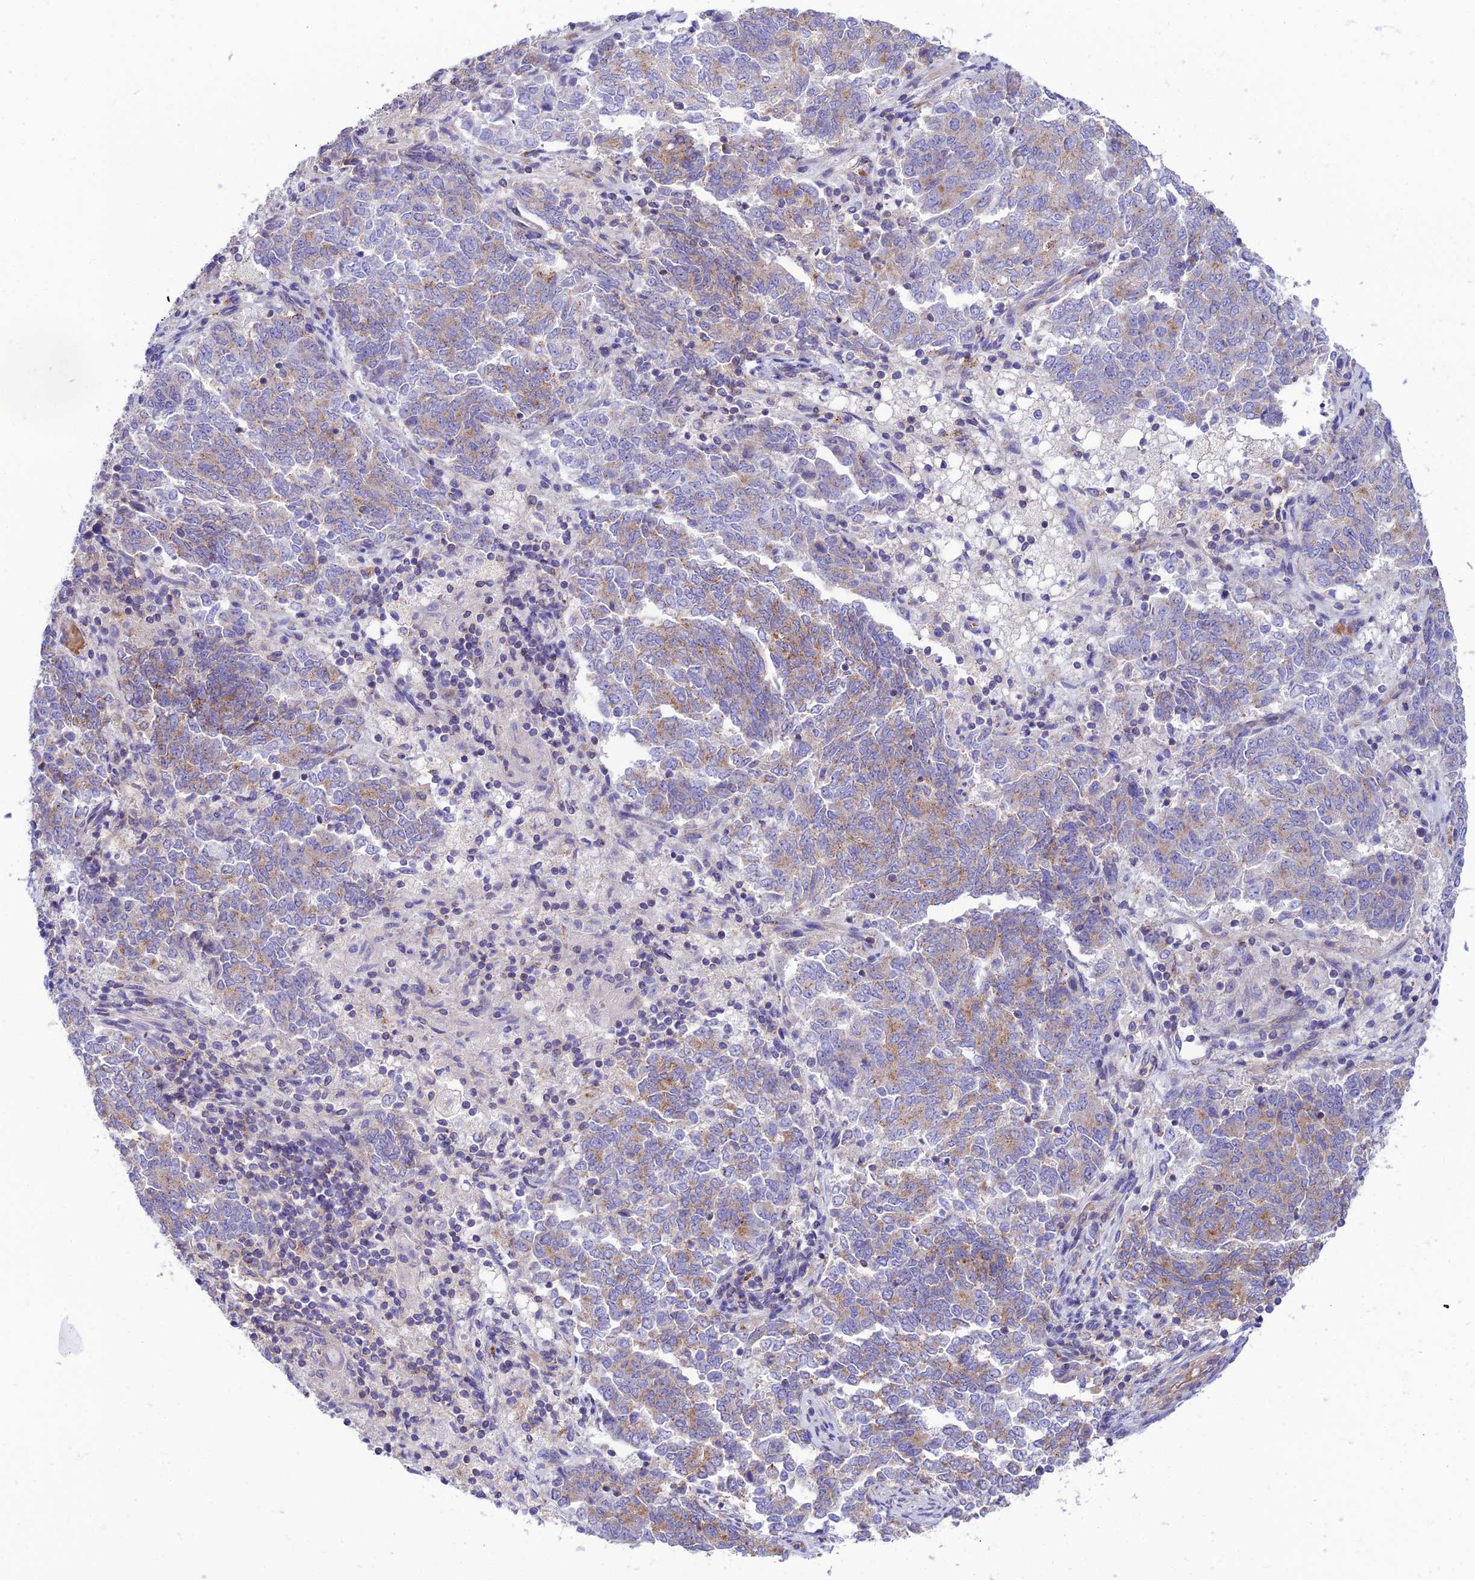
{"staining": {"intensity": "weak", "quantity": "25%-75%", "location": "cytoplasmic/membranous"}, "tissue": "endometrial cancer", "cell_type": "Tumor cells", "image_type": "cancer", "snomed": [{"axis": "morphology", "description": "Adenocarcinoma, NOS"}, {"axis": "topography", "description": "Endometrium"}], "caption": "Weak cytoplasmic/membranous positivity for a protein is seen in about 25%-75% of tumor cells of endometrial adenocarcinoma using immunohistochemistry.", "gene": "CCDC157", "patient": {"sex": "female", "age": 80}}